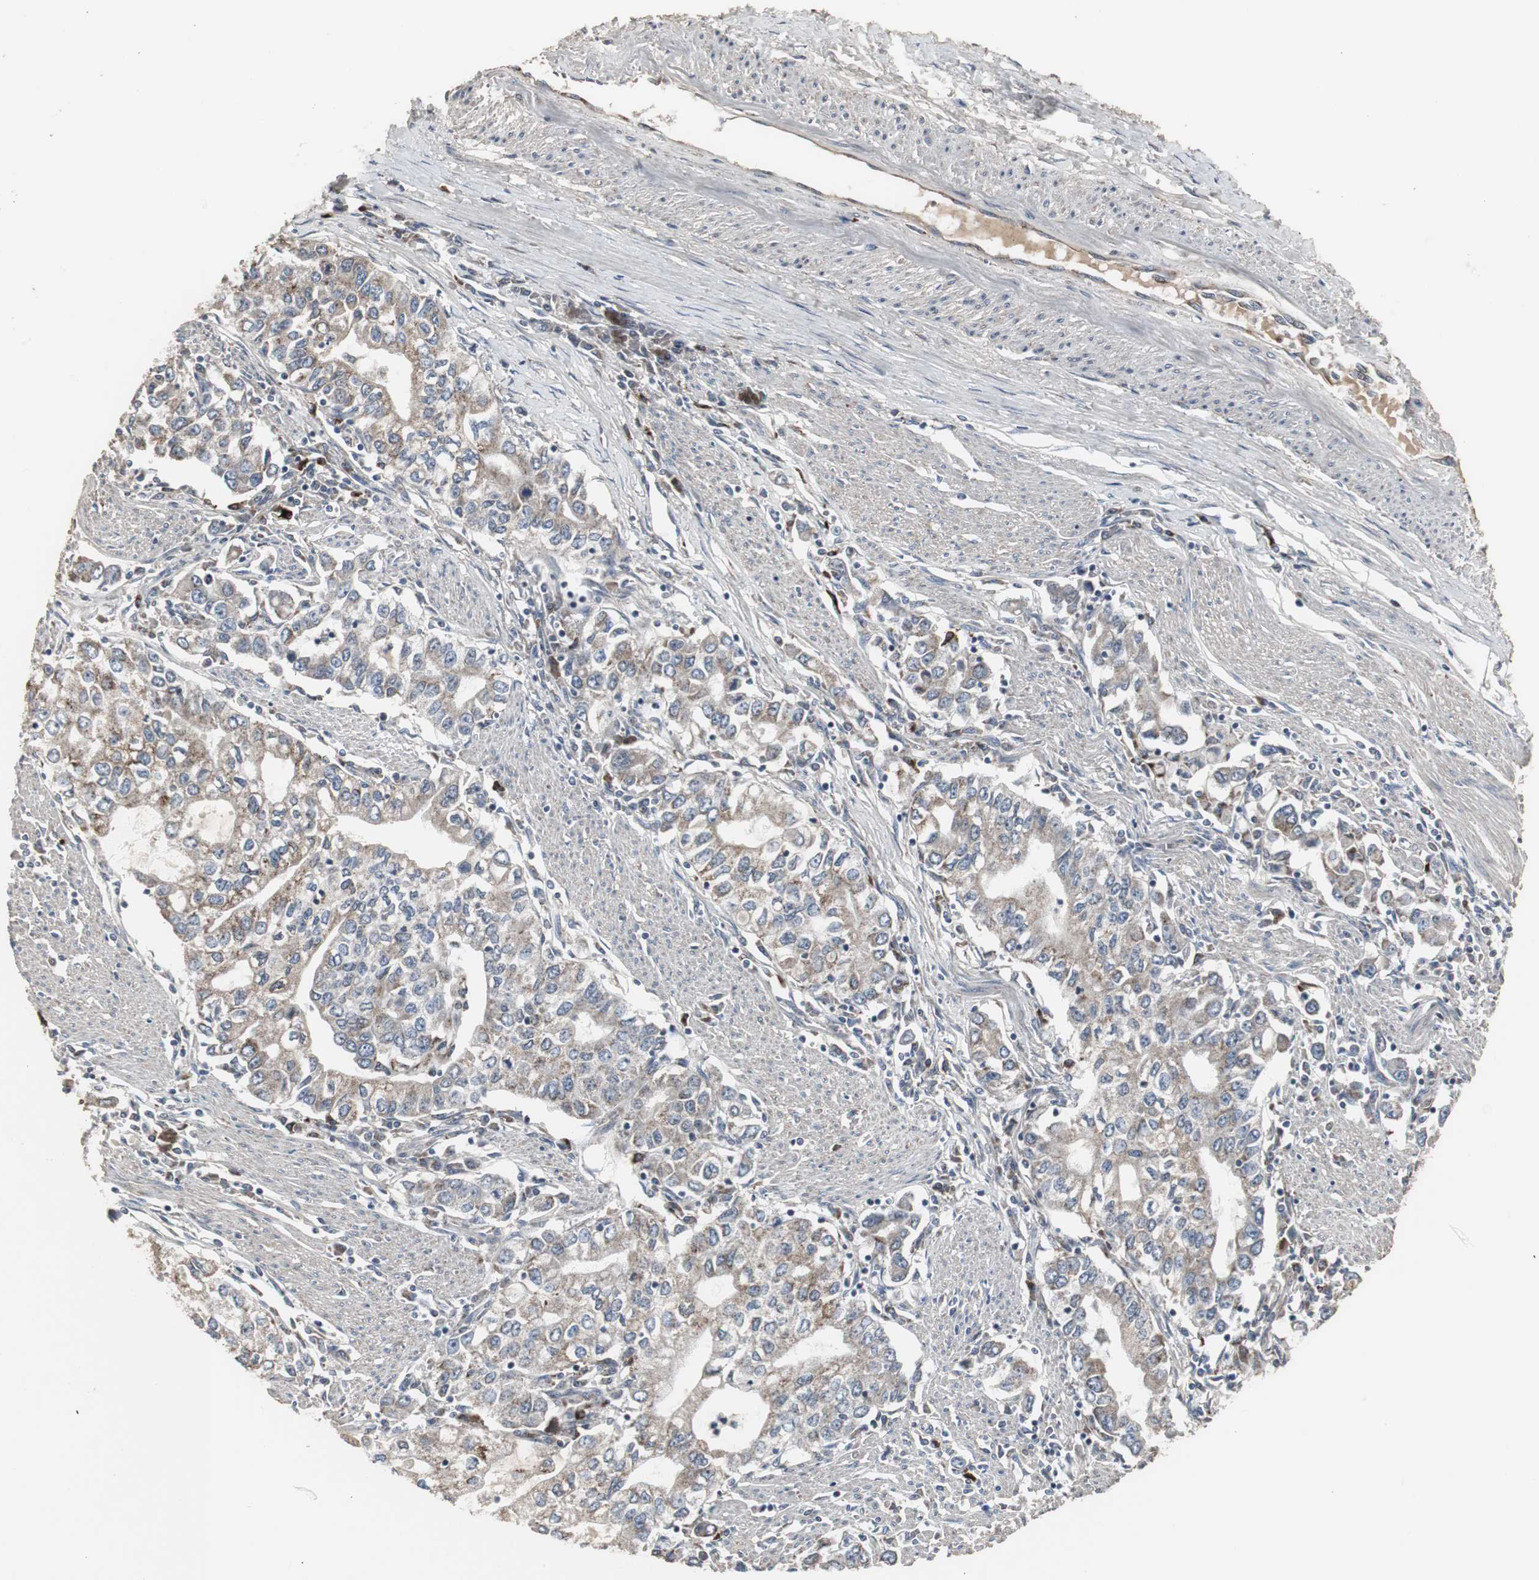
{"staining": {"intensity": "weak", "quantity": ">75%", "location": "cytoplasmic/membranous"}, "tissue": "stomach cancer", "cell_type": "Tumor cells", "image_type": "cancer", "snomed": [{"axis": "morphology", "description": "Adenocarcinoma, NOS"}, {"axis": "topography", "description": "Stomach, lower"}], "caption": "The histopathology image demonstrates immunohistochemical staining of stomach cancer (adenocarcinoma). There is weak cytoplasmic/membranous expression is seen in about >75% of tumor cells. (DAB = brown stain, brightfield microscopy at high magnification).", "gene": "ACAA1", "patient": {"sex": "female", "age": 72}}